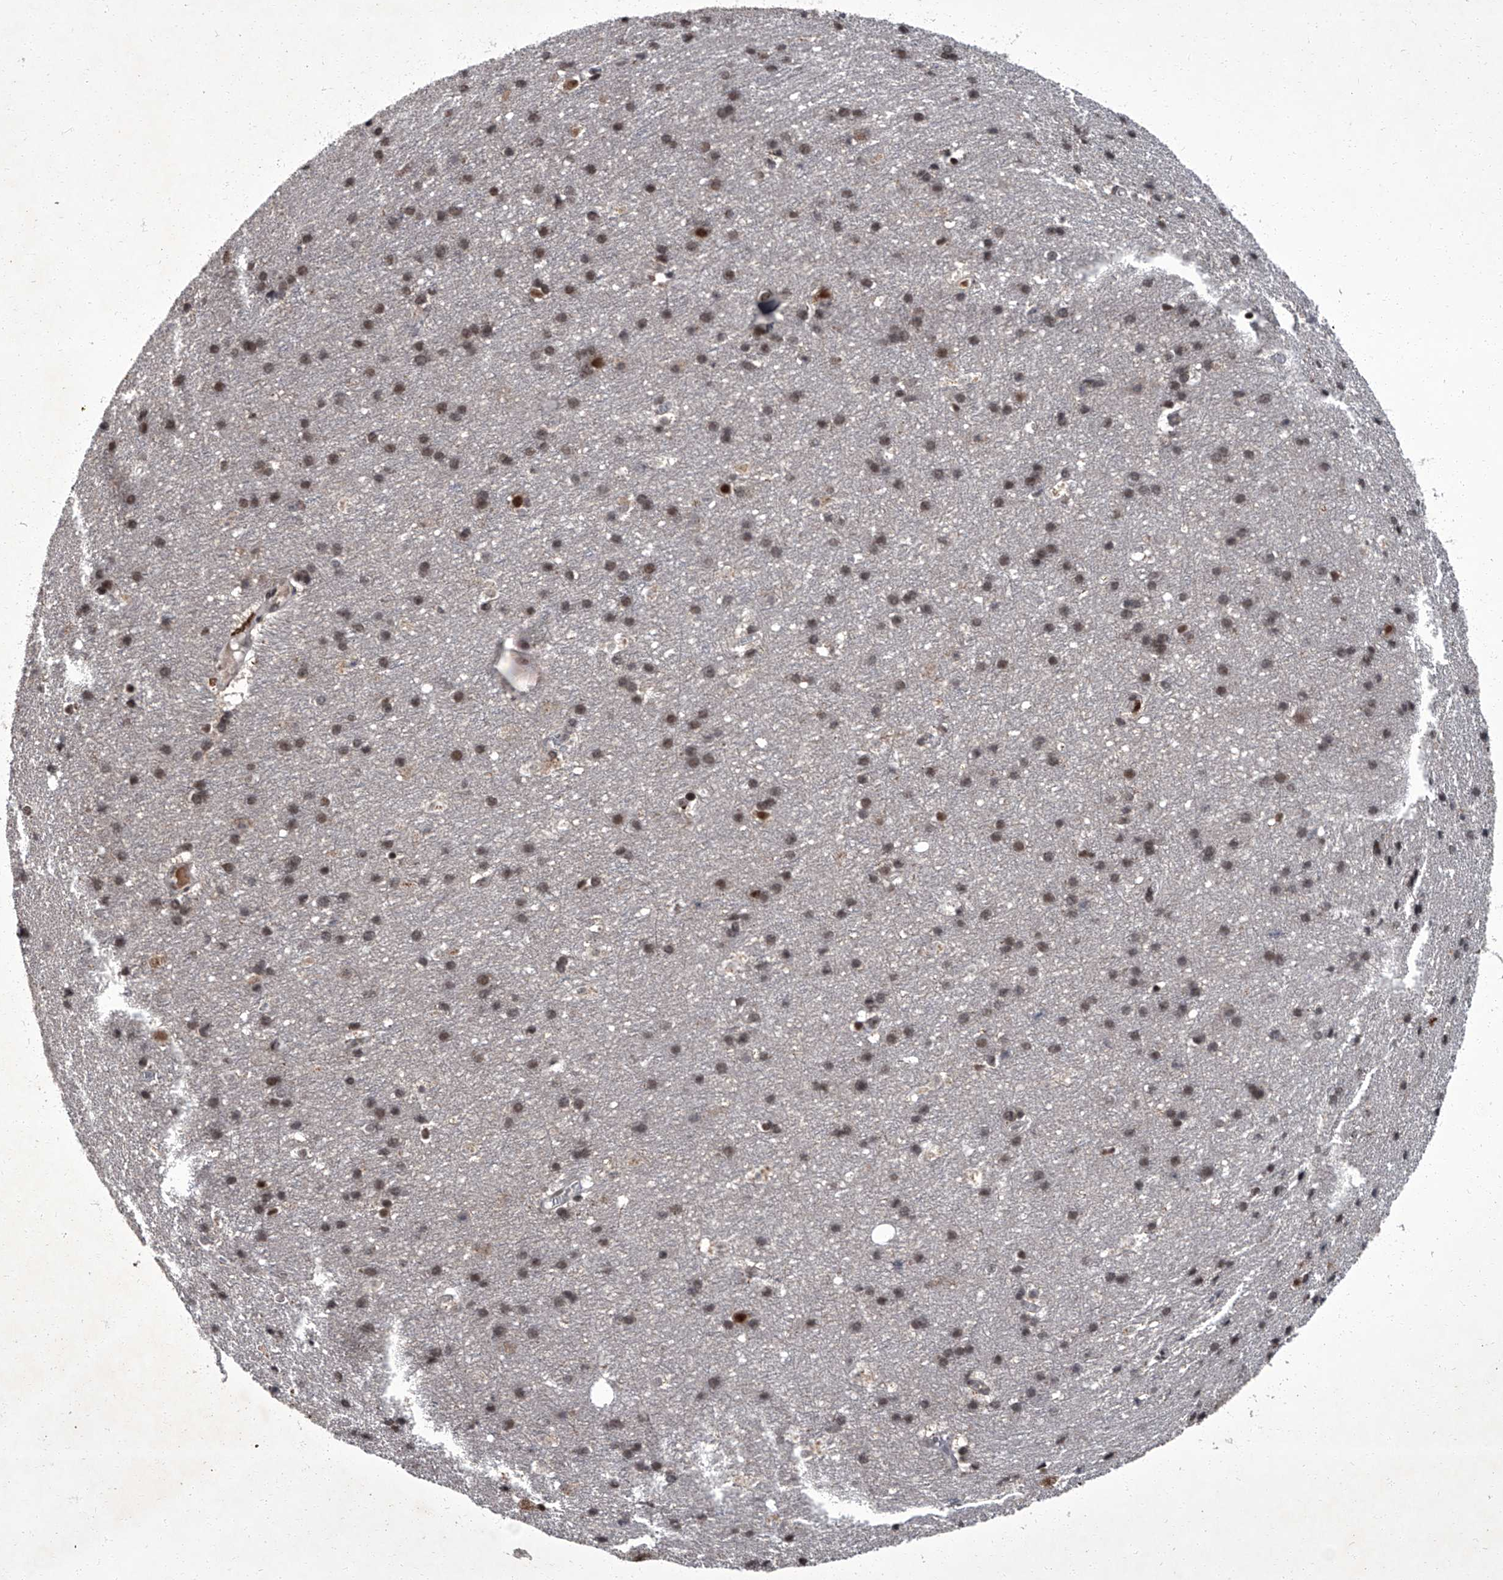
{"staining": {"intensity": "negative", "quantity": "none", "location": "none"}, "tissue": "cerebral cortex", "cell_type": "Endothelial cells", "image_type": "normal", "snomed": [{"axis": "morphology", "description": "Normal tissue, NOS"}, {"axis": "topography", "description": "Cerebral cortex"}], "caption": "IHC photomicrograph of unremarkable human cerebral cortex stained for a protein (brown), which reveals no expression in endothelial cells.", "gene": "ZNF518B", "patient": {"sex": "male", "age": 54}}